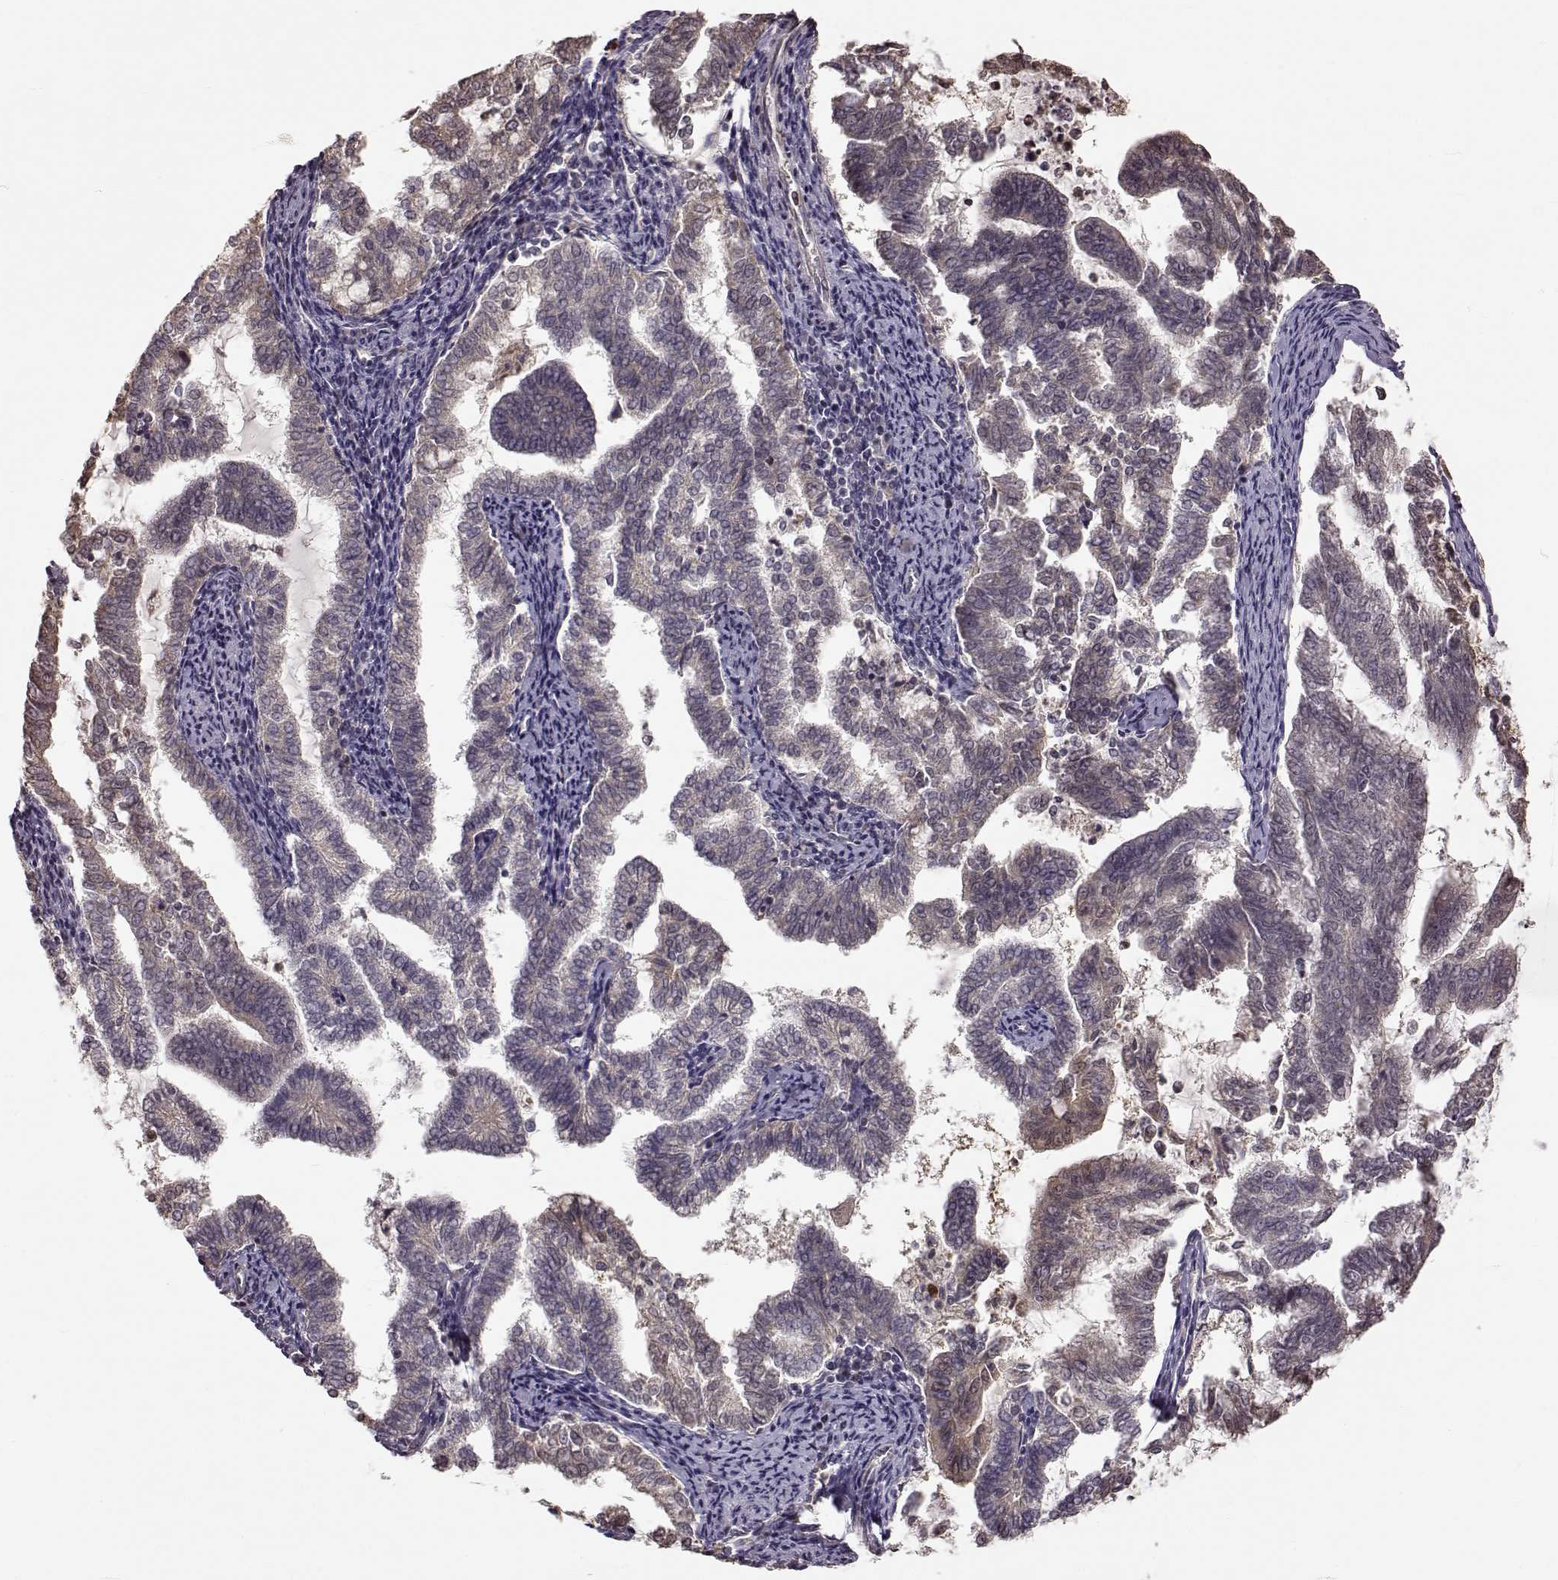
{"staining": {"intensity": "weak", "quantity": ">75%", "location": "cytoplasmic/membranous"}, "tissue": "endometrial cancer", "cell_type": "Tumor cells", "image_type": "cancer", "snomed": [{"axis": "morphology", "description": "Adenocarcinoma, NOS"}, {"axis": "topography", "description": "Endometrium"}], "caption": "There is low levels of weak cytoplasmic/membranous positivity in tumor cells of endometrial cancer, as demonstrated by immunohistochemical staining (brown color).", "gene": "CRB1", "patient": {"sex": "female", "age": 79}}